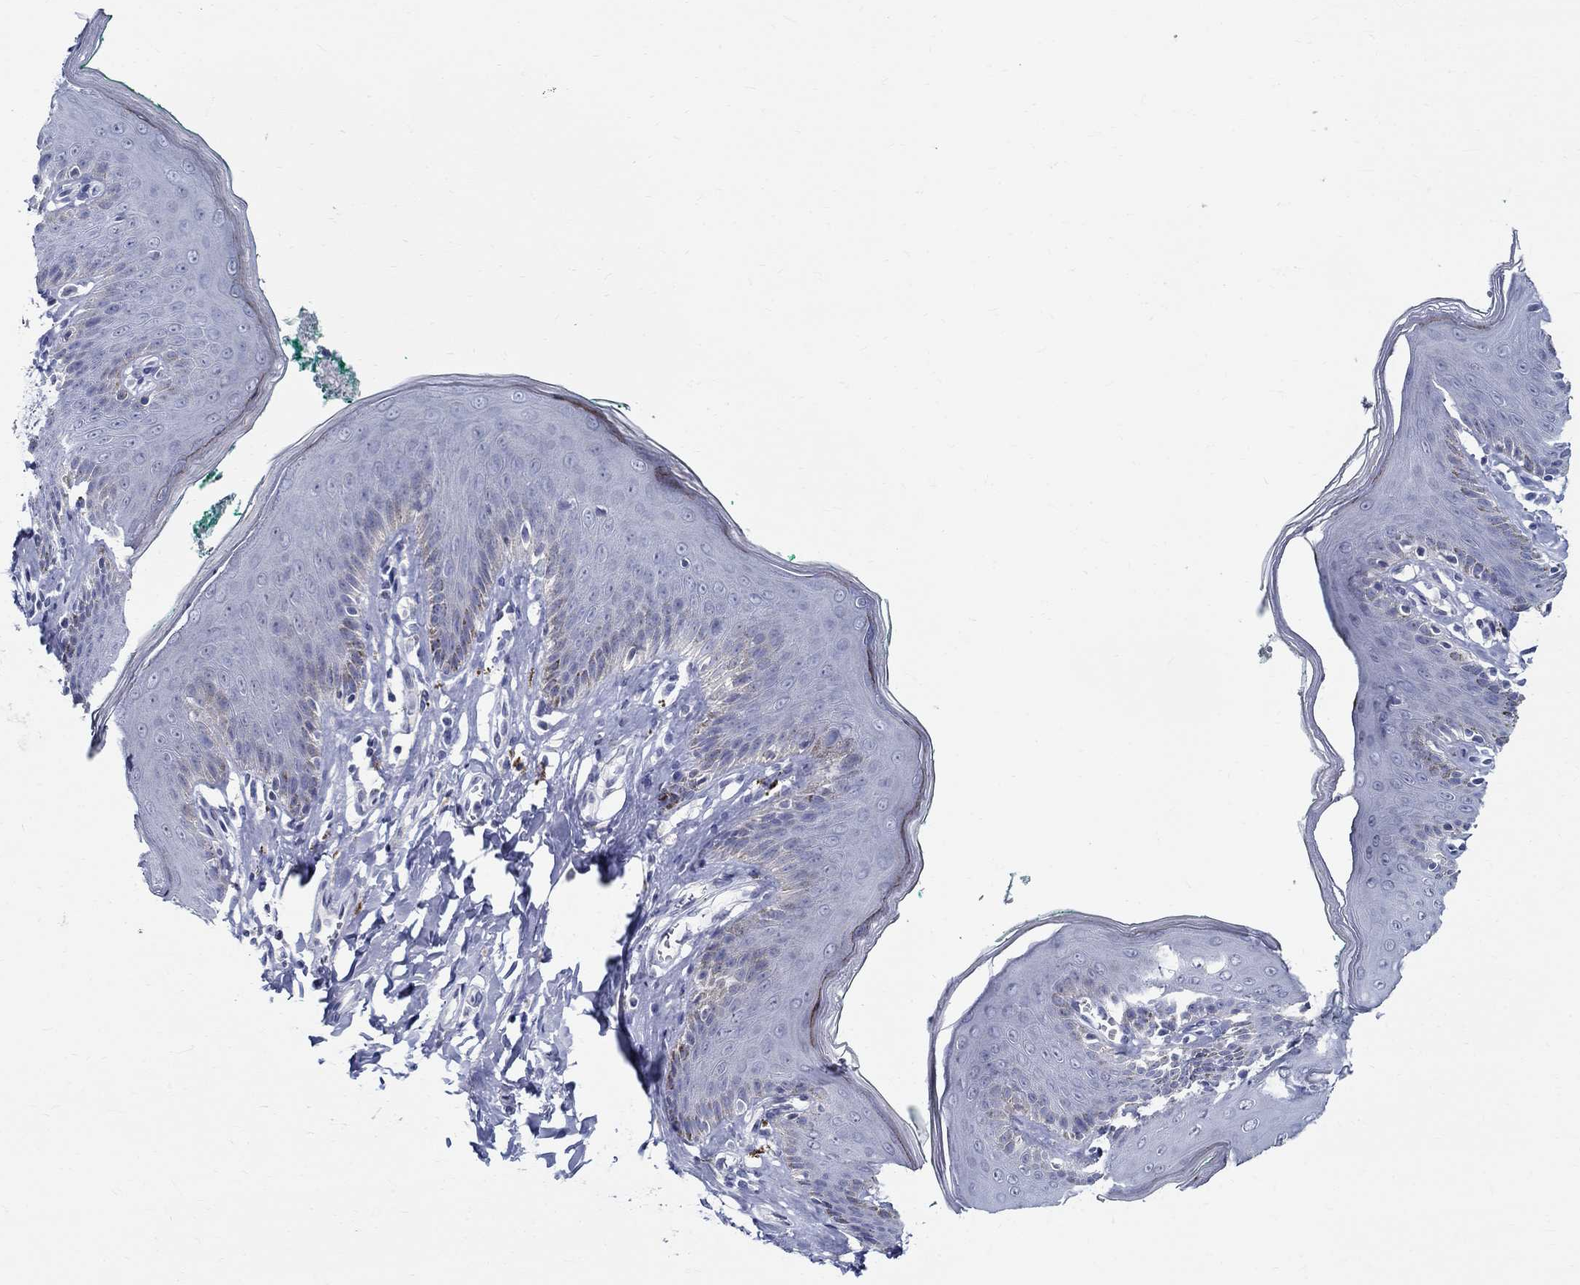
{"staining": {"intensity": "negative", "quantity": "none", "location": "none"}, "tissue": "skin", "cell_type": "Epidermal cells", "image_type": "normal", "snomed": [{"axis": "morphology", "description": "Normal tissue, NOS"}, {"axis": "topography", "description": "Vulva"}], "caption": "Normal skin was stained to show a protein in brown. There is no significant positivity in epidermal cells. Brightfield microscopy of immunohistochemistry (IHC) stained with DAB (brown) and hematoxylin (blue), captured at high magnification.", "gene": "CETN1", "patient": {"sex": "female", "age": 66}}